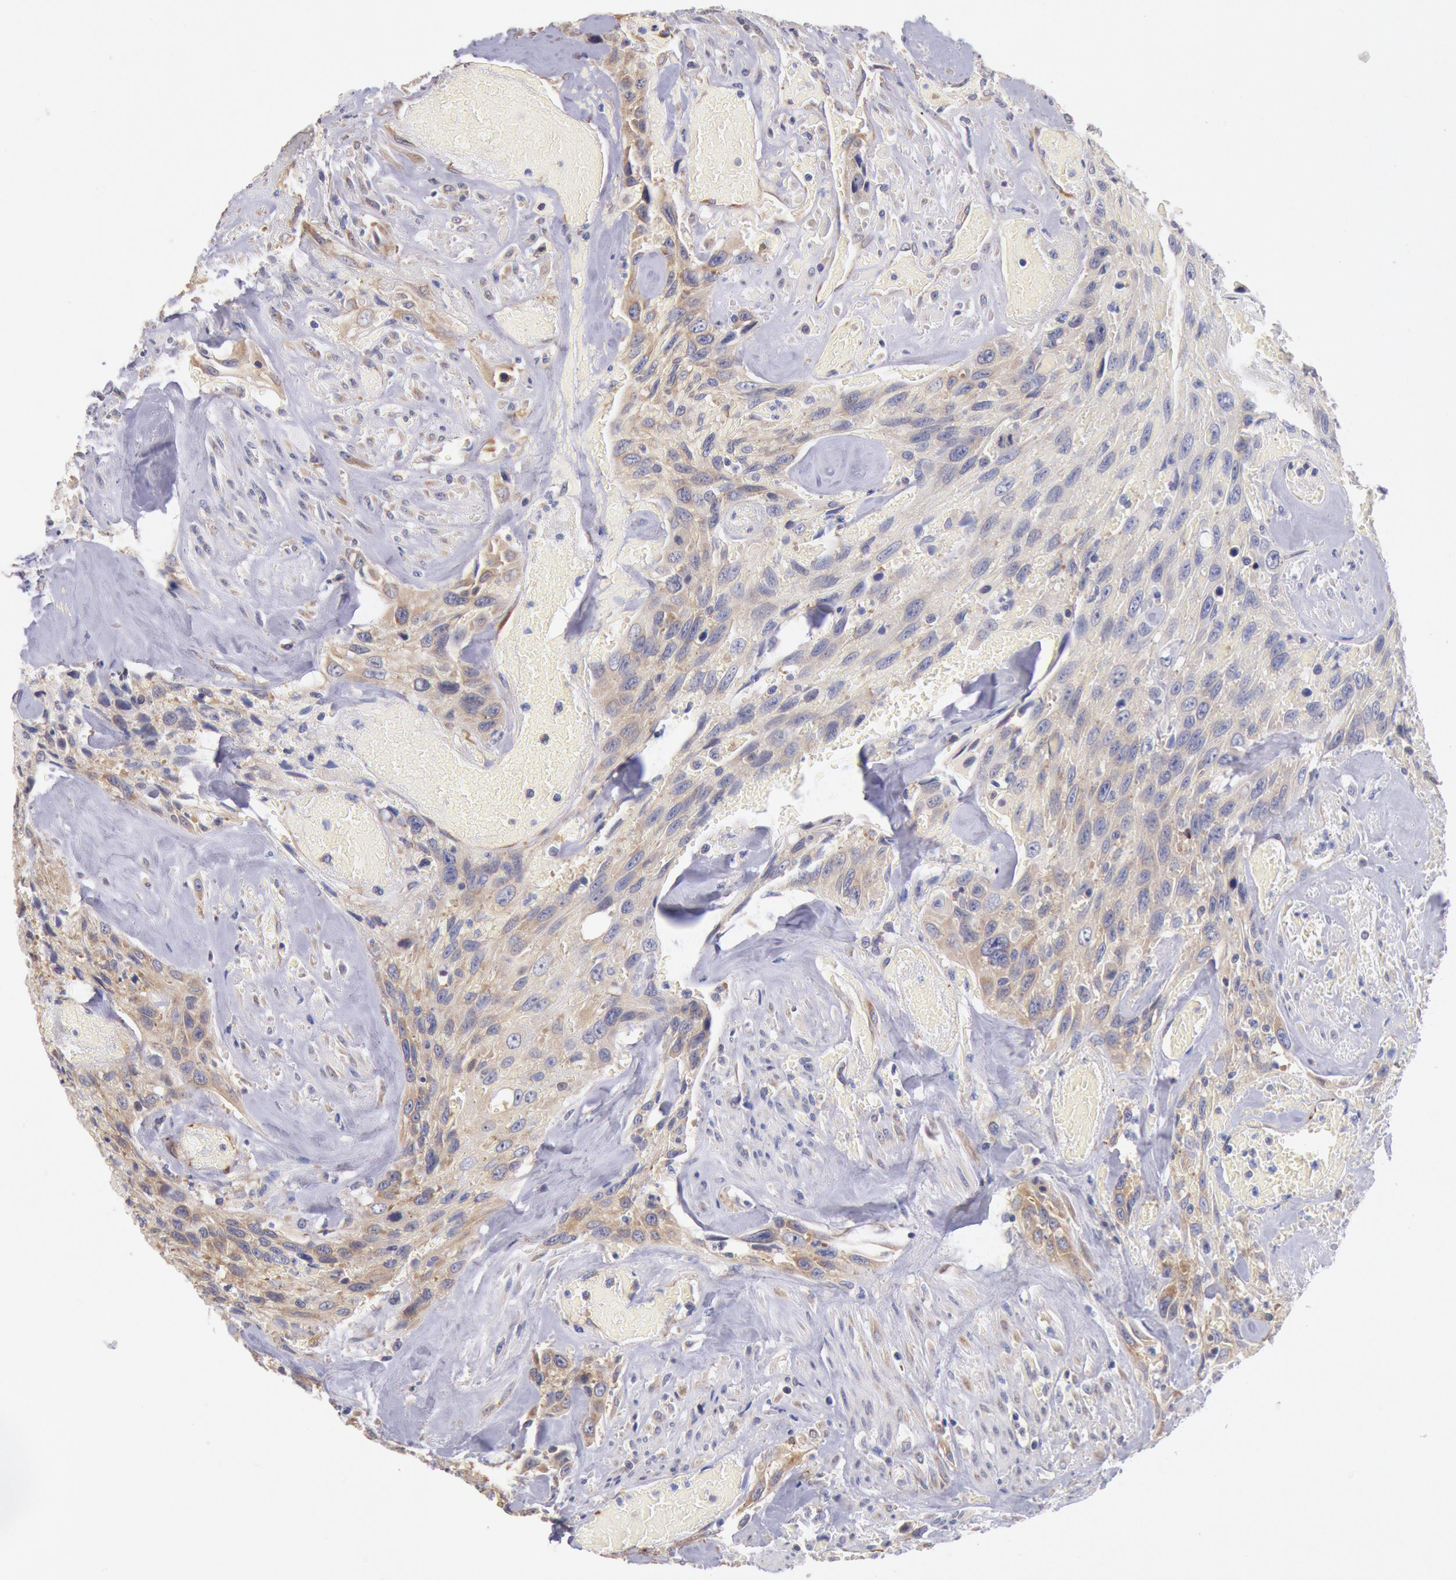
{"staining": {"intensity": "weak", "quantity": ">75%", "location": "cytoplasmic/membranous"}, "tissue": "urothelial cancer", "cell_type": "Tumor cells", "image_type": "cancer", "snomed": [{"axis": "morphology", "description": "Urothelial carcinoma, High grade"}, {"axis": "topography", "description": "Urinary bladder"}], "caption": "Immunohistochemical staining of human urothelial cancer reveals weak cytoplasmic/membranous protein expression in approximately >75% of tumor cells.", "gene": "DRG1", "patient": {"sex": "female", "age": 84}}